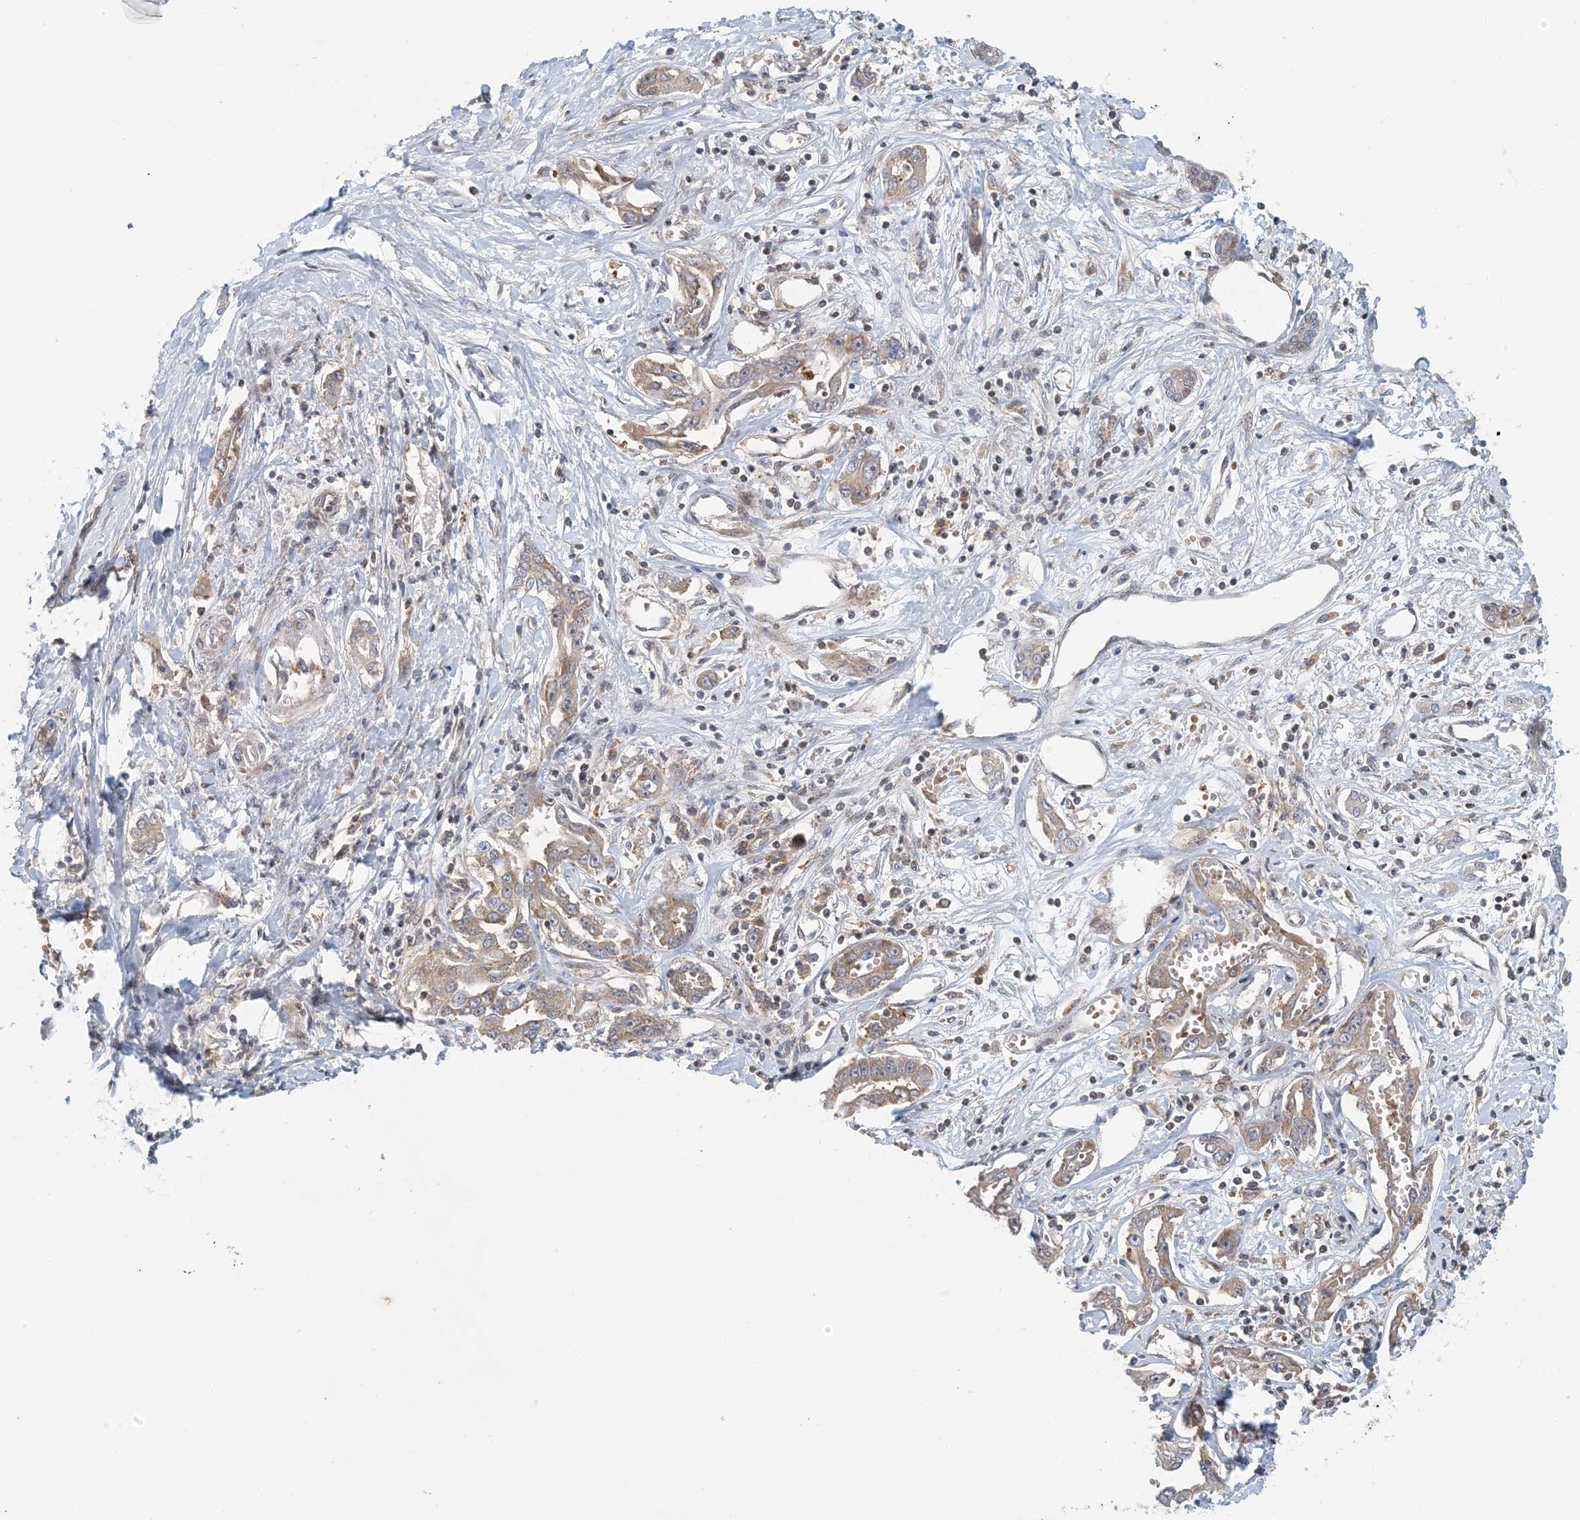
{"staining": {"intensity": "weak", "quantity": "25%-75%", "location": "cytoplasmic/membranous"}, "tissue": "liver cancer", "cell_type": "Tumor cells", "image_type": "cancer", "snomed": [{"axis": "morphology", "description": "Cholangiocarcinoma"}, {"axis": "topography", "description": "Liver"}], "caption": "Protein expression analysis of liver cancer demonstrates weak cytoplasmic/membranous expression in approximately 25%-75% of tumor cells.", "gene": "ATP13A2", "patient": {"sex": "male", "age": 59}}